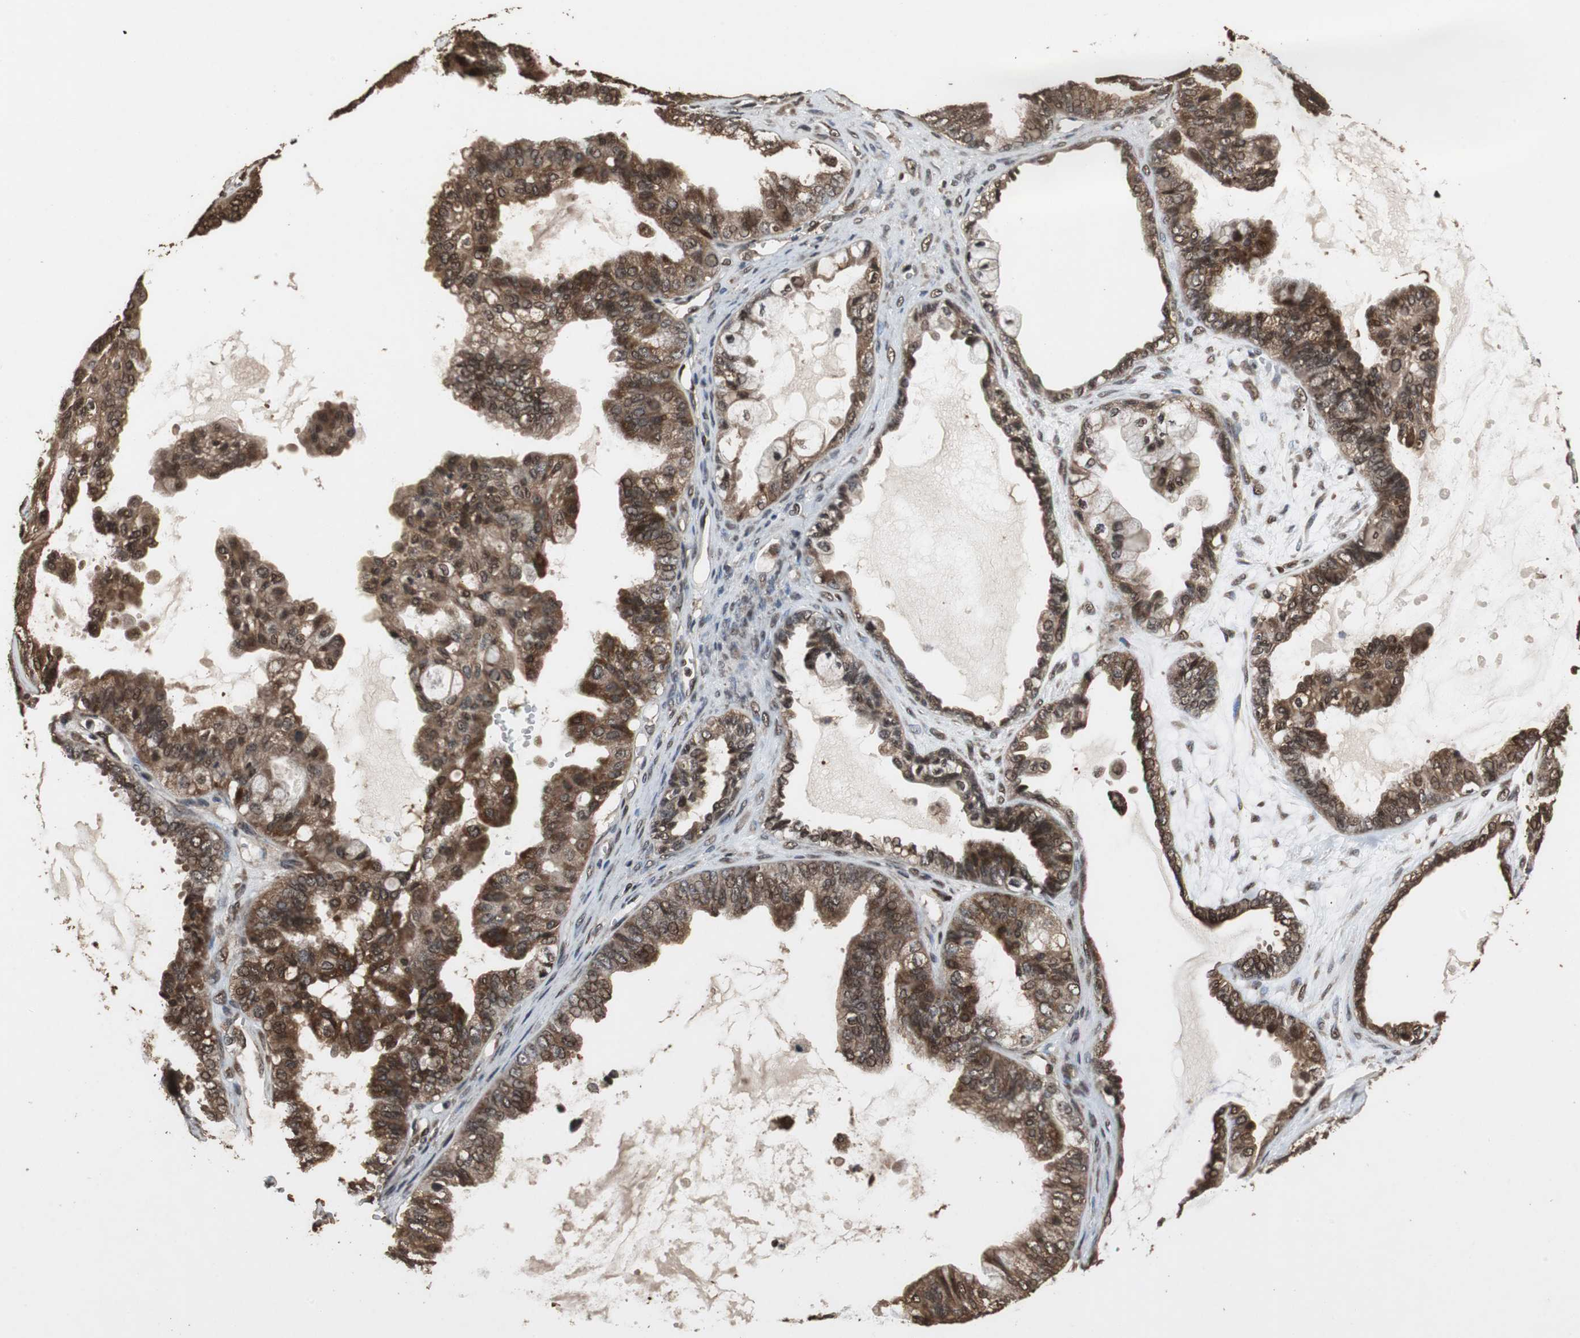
{"staining": {"intensity": "strong", "quantity": ">75%", "location": "cytoplasmic/membranous,nuclear"}, "tissue": "ovarian cancer", "cell_type": "Tumor cells", "image_type": "cancer", "snomed": [{"axis": "morphology", "description": "Carcinoma, NOS"}, {"axis": "morphology", "description": "Carcinoma, endometroid"}, {"axis": "topography", "description": "Ovary"}], "caption": "High-power microscopy captured an IHC histopathology image of ovarian cancer, revealing strong cytoplasmic/membranous and nuclear positivity in about >75% of tumor cells. Using DAB (brown) and hematoxylin (blue) stains, captured at high magnification using brightfield microscopy.", "gene": "ZNF18", "patient": {"sex": "female", "age": 50}}